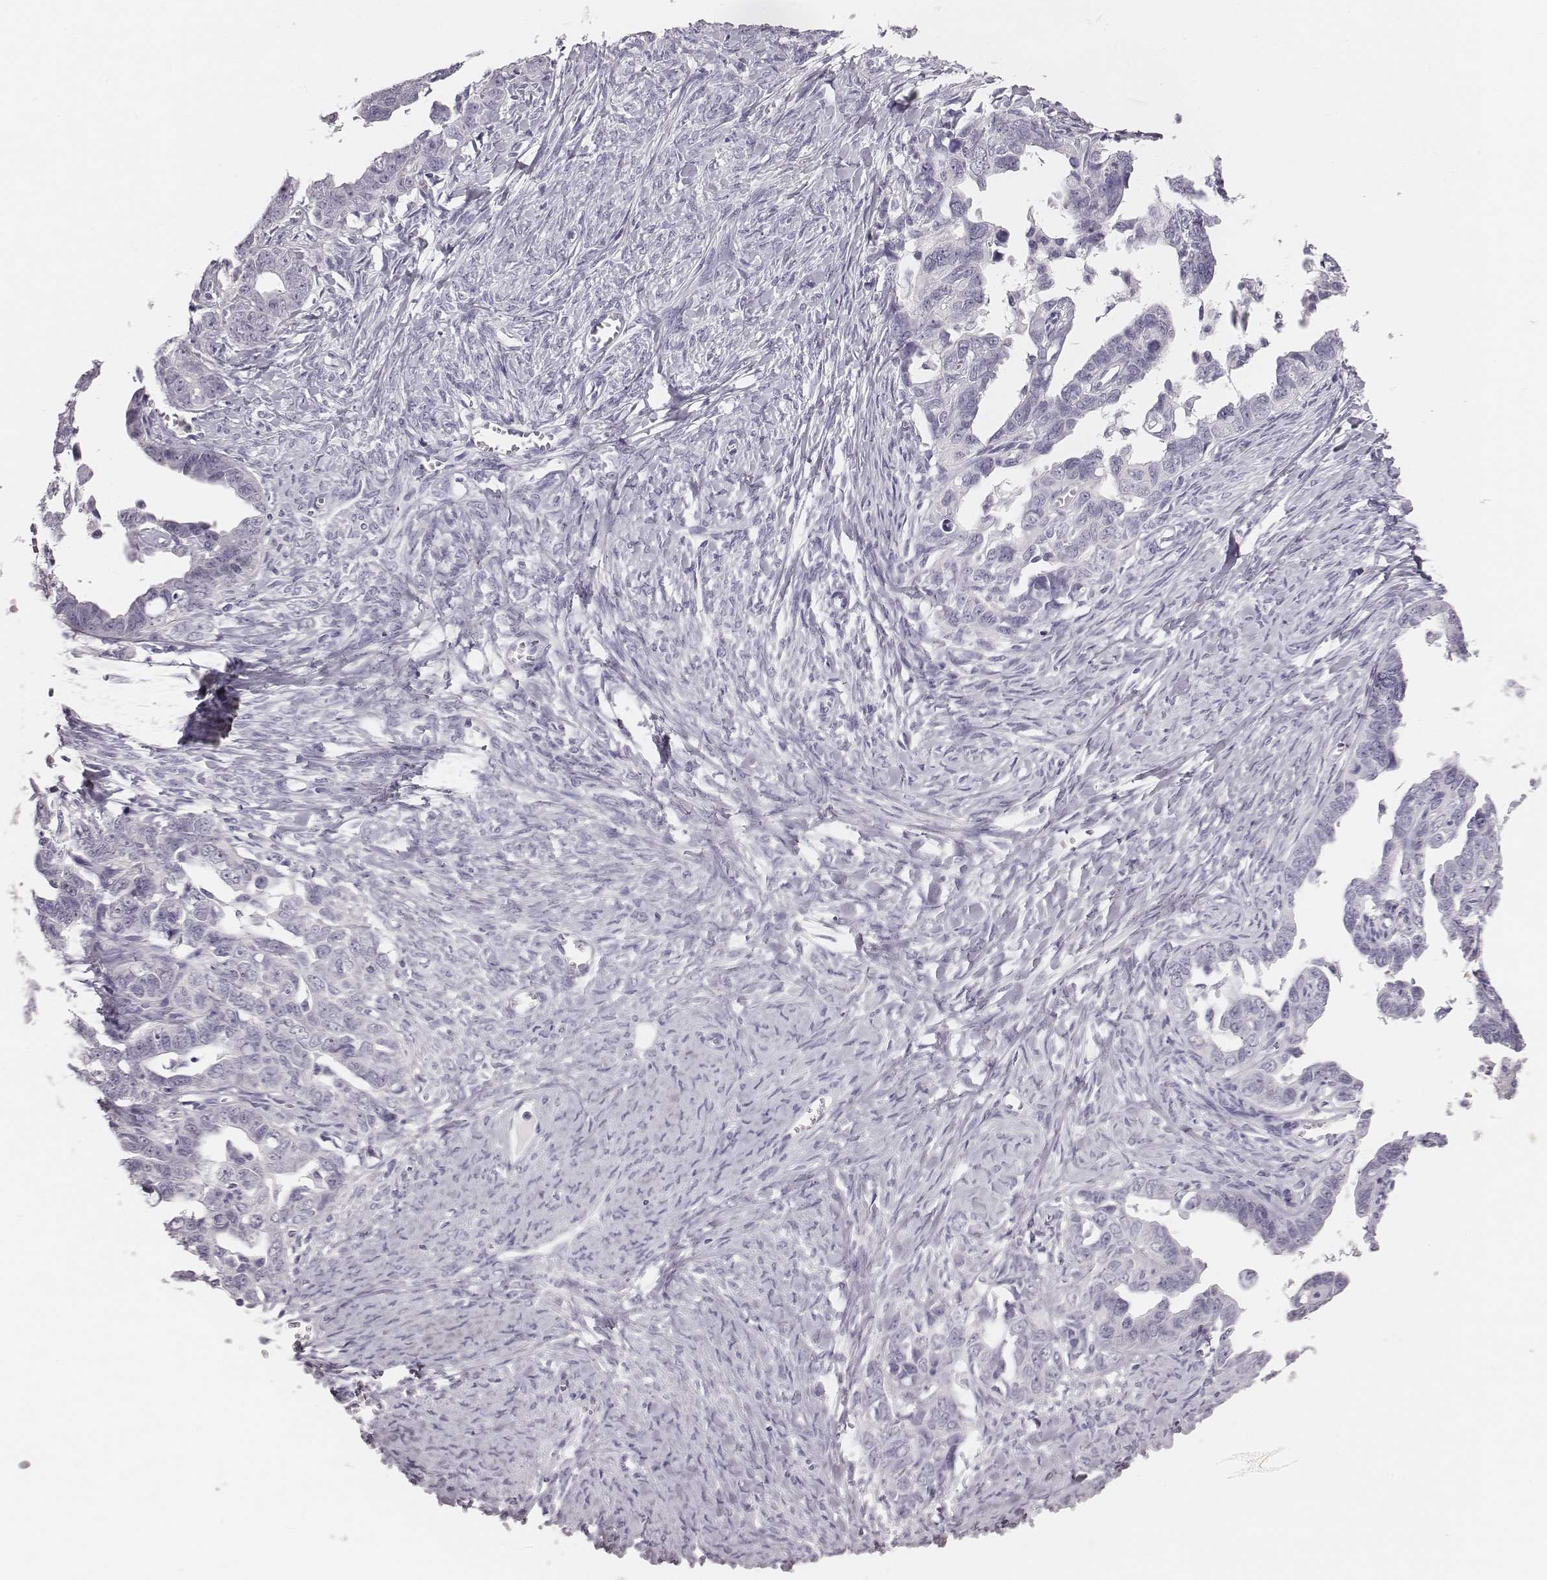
{"staining": {"intensity": "negative", "quantity": "none", "location": "none"}, "tissue": "ovarian cancer", "cell_type": "Tumor cells", "image_type": "cancer", "snomed": [{"axis": "morphology", "description": "Cystadenocarcinoma, serous, NOS"}, {"axis": "topography", "description": "Ovary"}], "caption": "Tumor cells show no significant staining in ovarian serous cystadenocarcinoma.", "gene": "CSH1", "patient": {"sex": "female", "age": 69}}